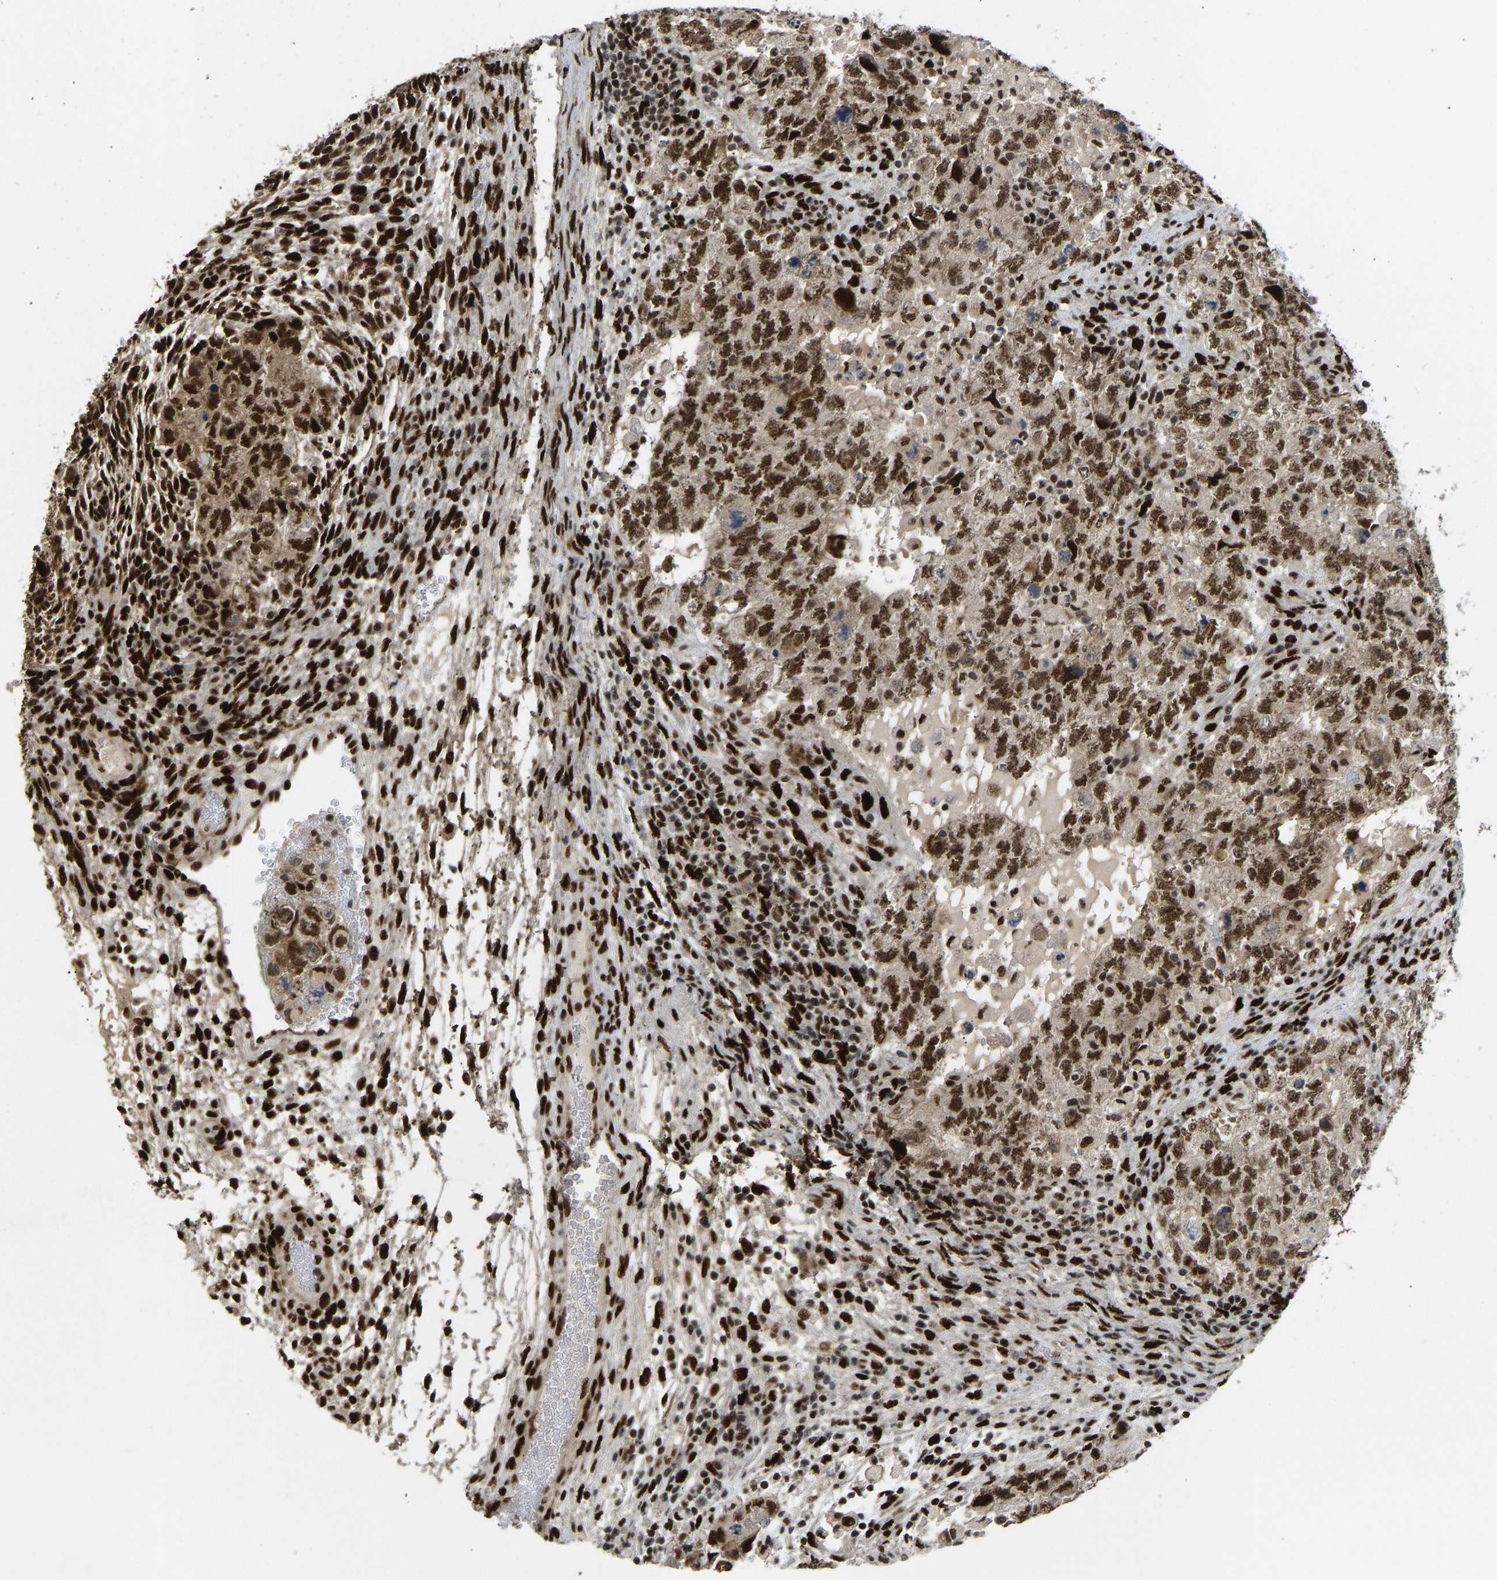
{"staining": {"intensity": "strong", "quantity": ">75%", "location": "cytoplasmic/membranous,nuclear"}, "tissue": "testis cancer", "cell_type": "Tumor cells", "image_type": "cancer", "snomed": [{"axis": "morphology", "description": "Carcinoma, Embryonal, NOS"}, {"axis": "topography", "description": "Testis"}], "caption": "High-magnification brightfield microscopy of testis embryonal carcinoma stained with DAB (brown) and counterstained with hematoxylin (blue). tumor cells exhibit strong cytoplasmic/membranous and nuclear staining is present in about>75% of cells.", "gene": "FOXK1", "patient": {"sex": "male", "age": 36}}